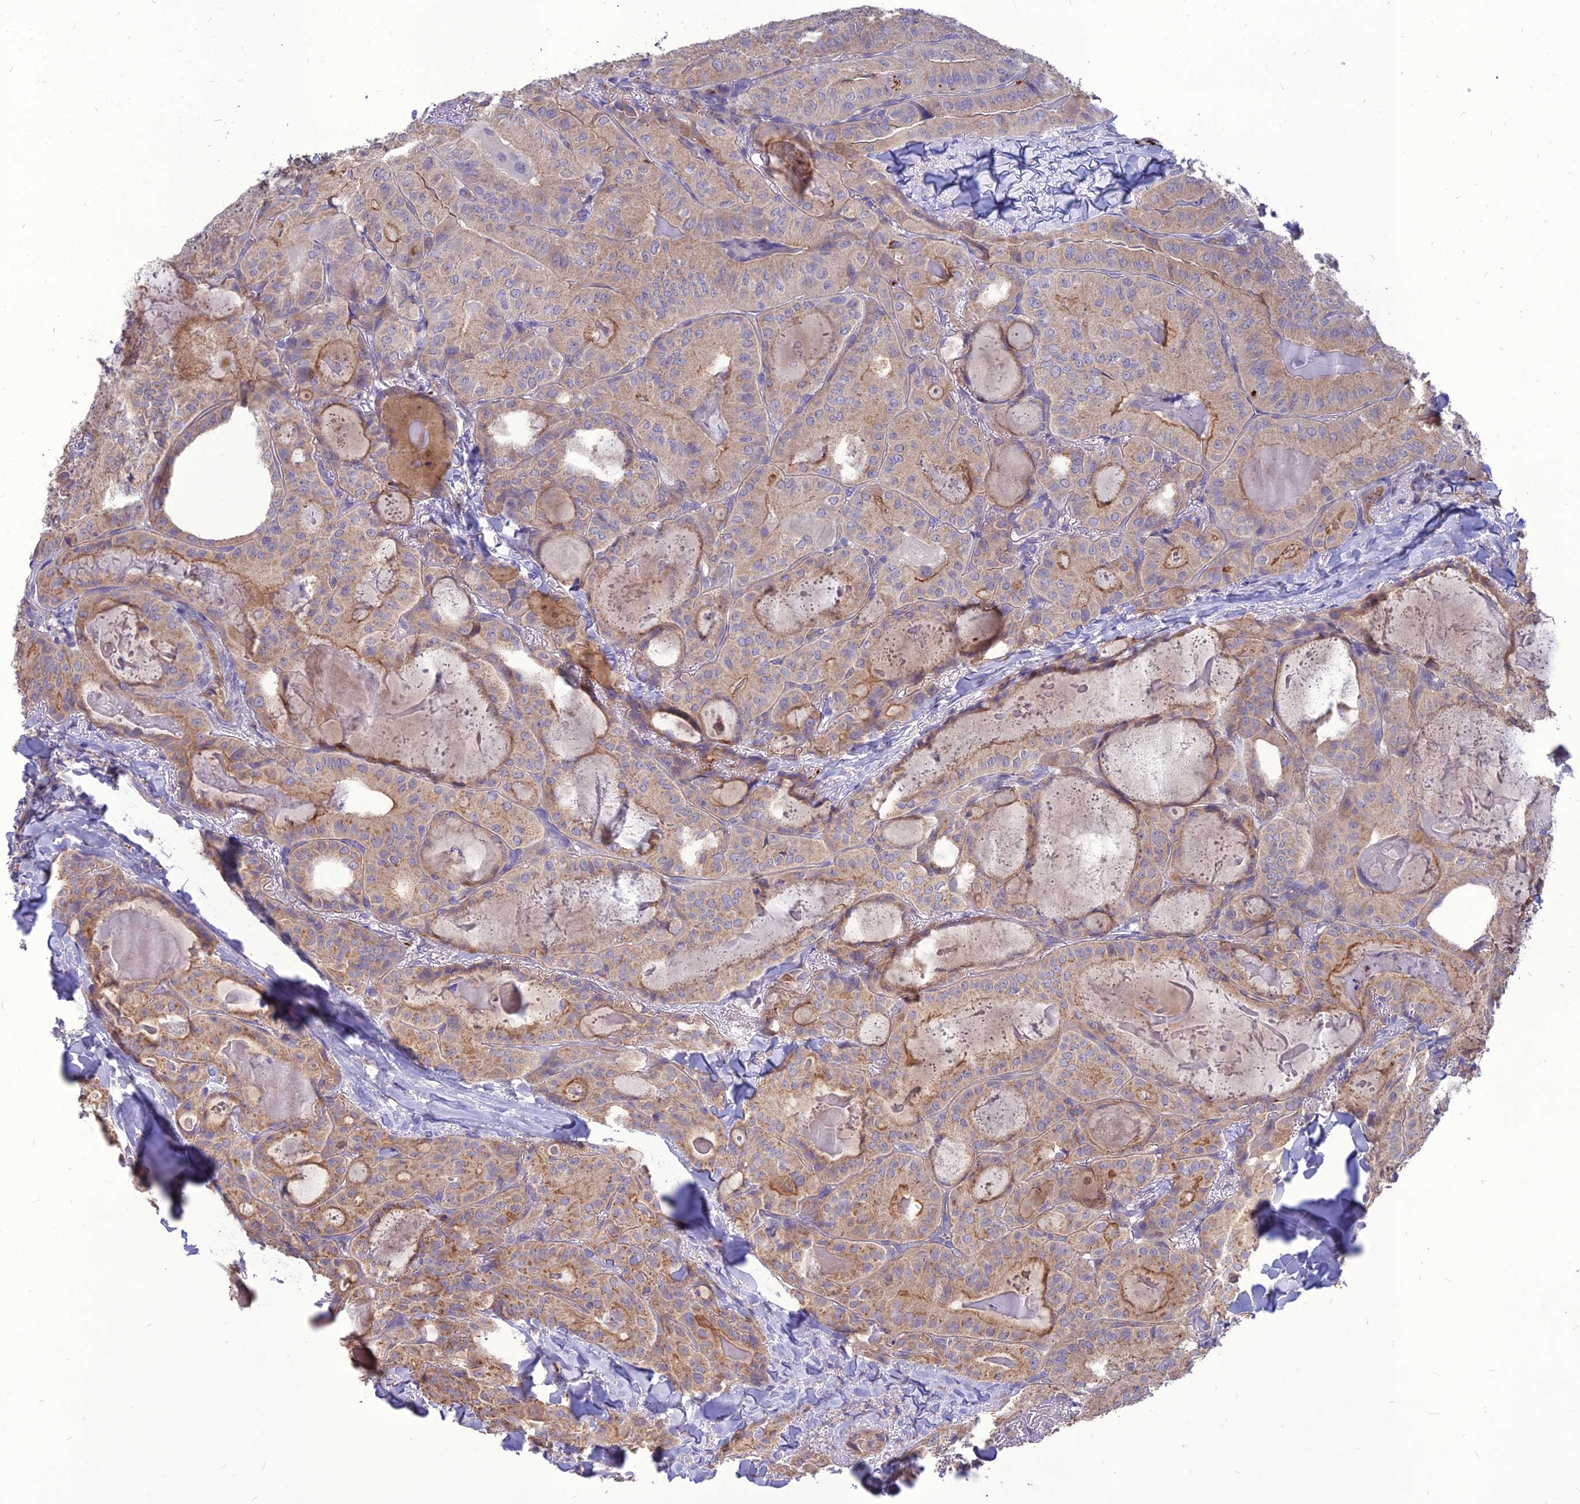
{"staining": {"intensity": "weak", "quantity": ">75%", "location": "cytoplasmic/membranous"}, "tissue": "thyroid cancer", "cell_type": "Tumor cells", "image_type": "cancer", "snomed": [{"axis": "morphology", "description": "Papillary adenocarcinoma, NOS"}, {"axis": "topography", "description": "Thyroid gland"}], "caption": "This histopathology image displays immunohistochemistry (IHC) staining of thyroid cancer, with low weak cytoplasmic/membranous expression in approximately >75% of tumor cells.", "gene": "PCED1B", "patient": {"sex": "female", "age": 68}}